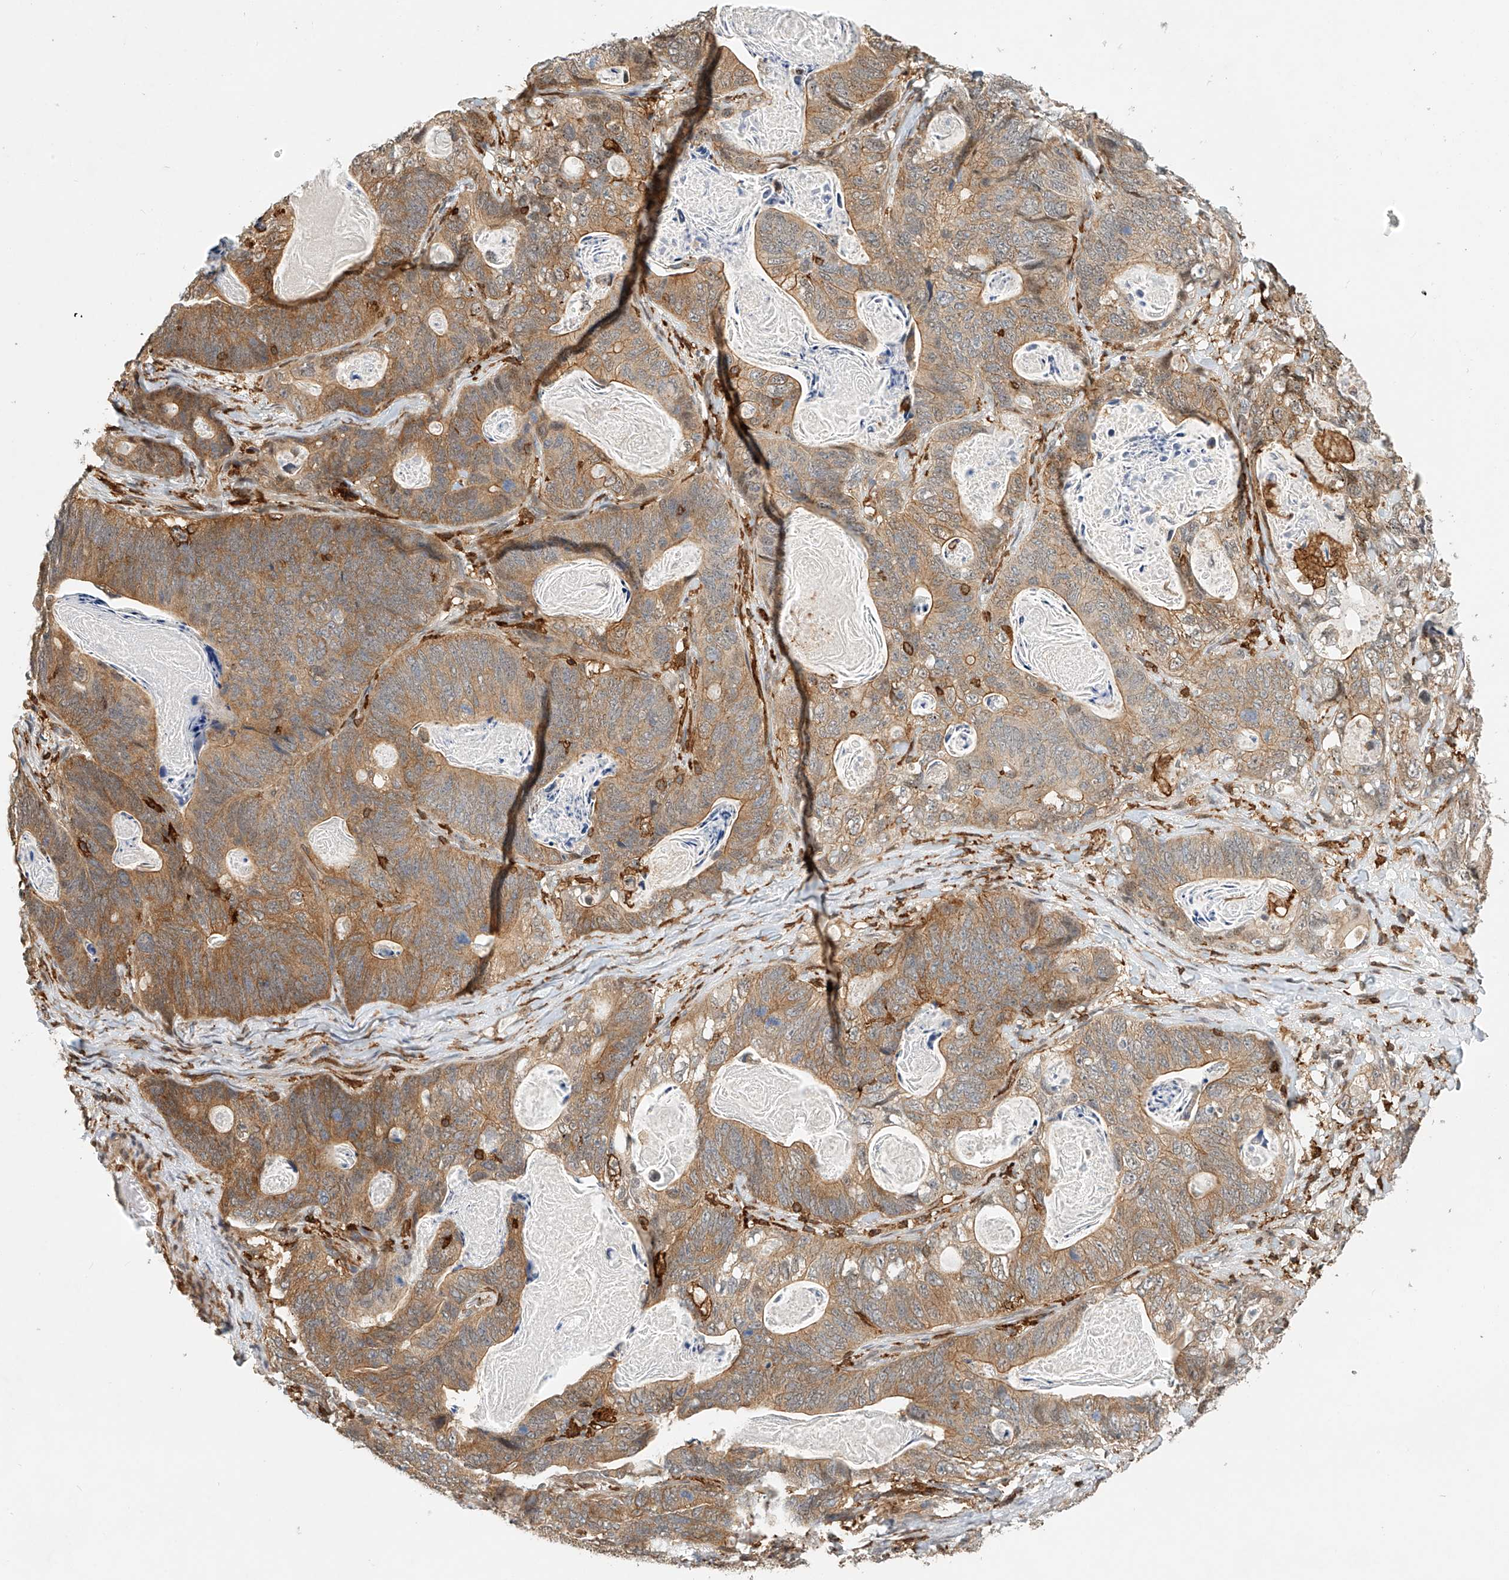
{"staining": {"intensity": "moderate", "quantity": ">75%", "location": "cytoplasmic/membranous"}, "tissue": "stomach cancer", "cell_type": "Tumor cells", "image_type": "cancer", "snomed": [{"axis": "morphology", "description": "Normal tissue, NOS"}, {"axis": "morphology", "description": "Adenocarcinoma, NOS"}, {"axis": "topography", "description": "Stomach"}], "caption": "About >75% of tumor cells in stomach cancer (adenocarcinoma) demonstrate moderate cytoplasmic/membranous protein positivity as visualized by brown immunohistochemical staining.", "gene": "MICAL1", "patient": {"sex": "female", "age": 89}}